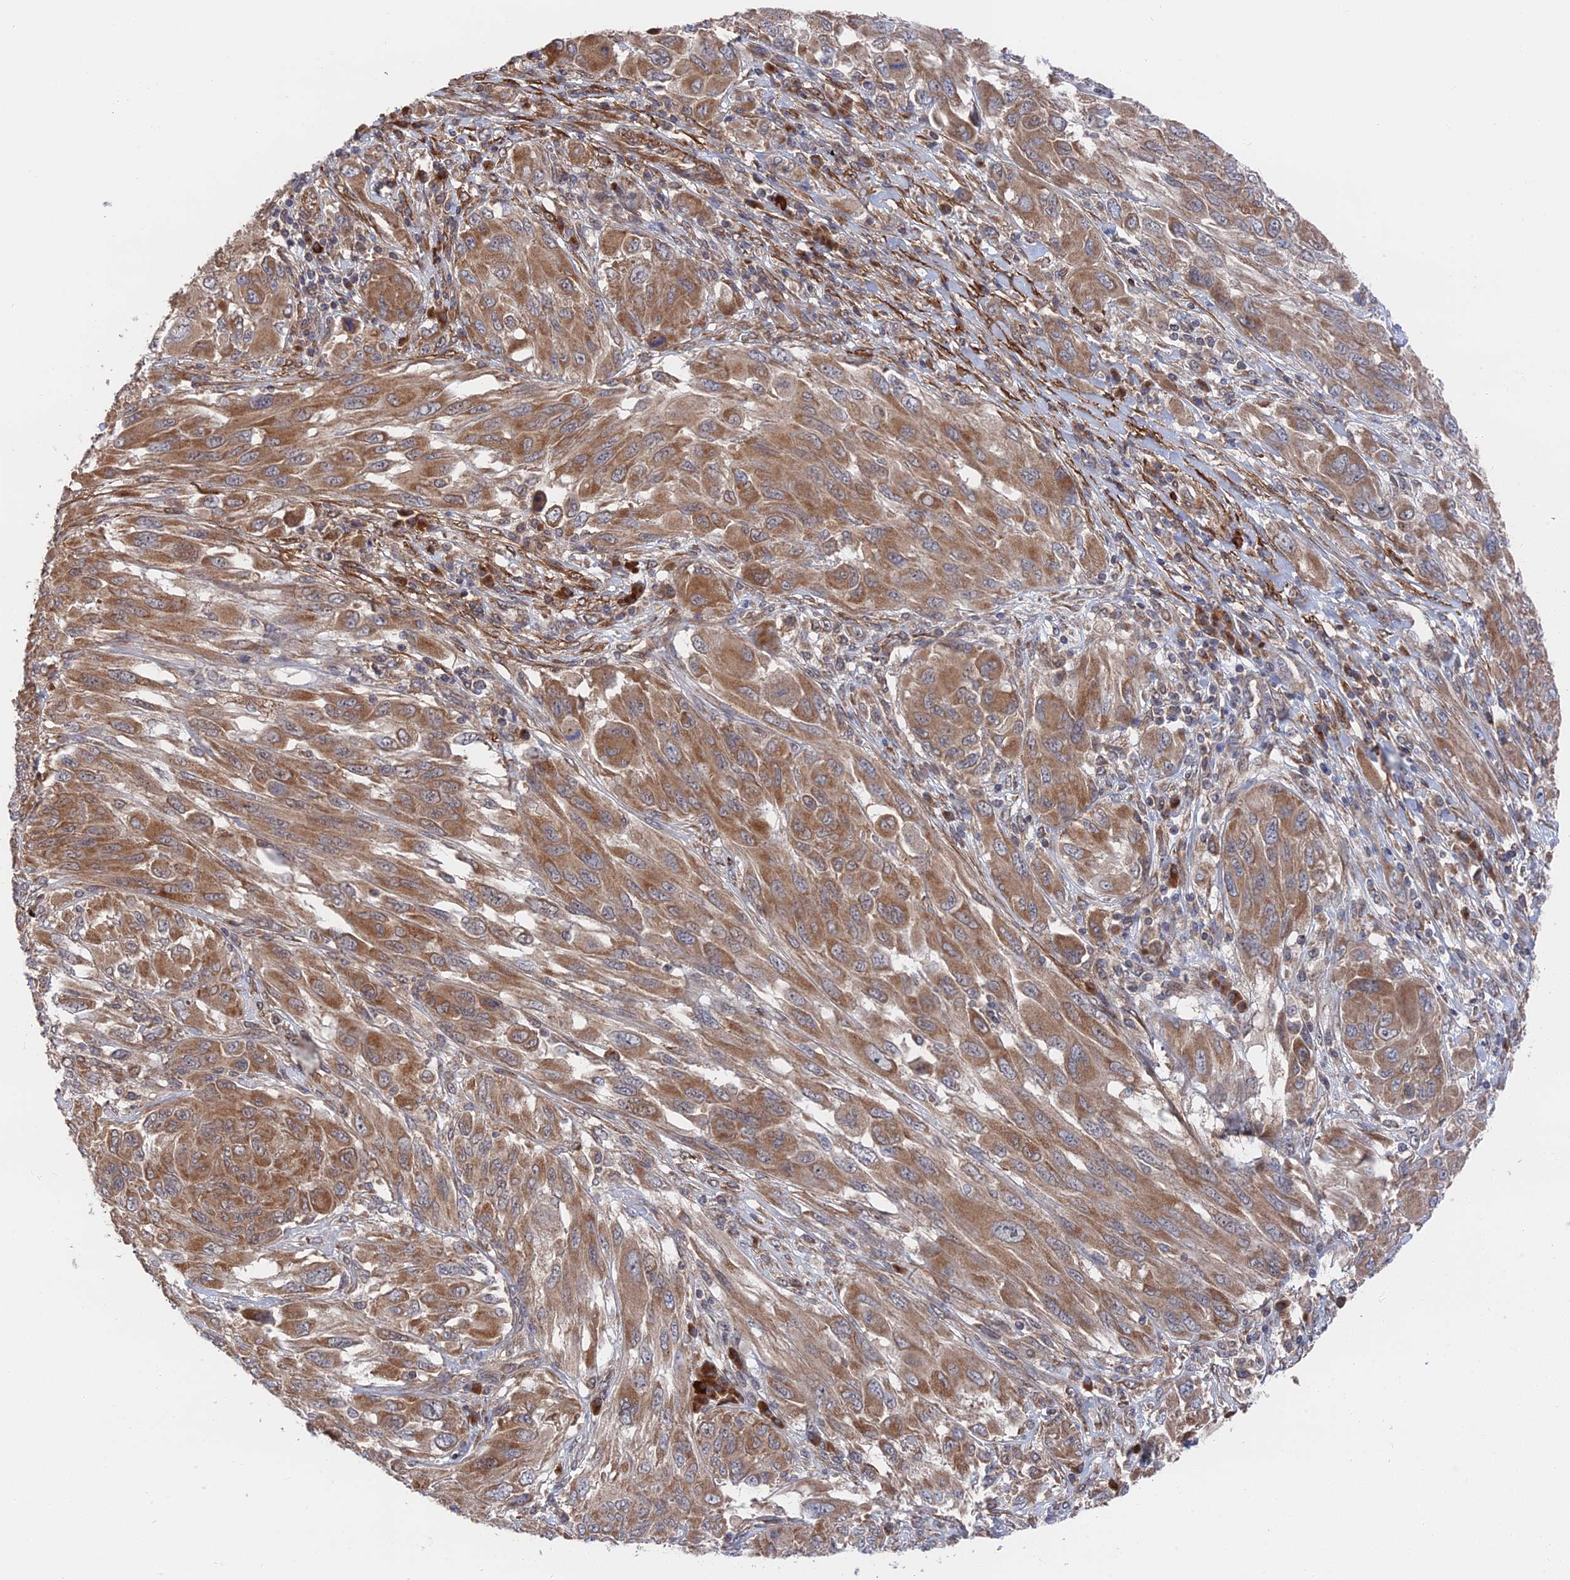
{"staining": {"intensity": "moderate", "quantity": ">75%", "location": "cytoplasmic/membranous"}, "tissue": "melanoma", "cell_type": "Tumor cells", "image_type": "cancer", "snomed": [{"axis": "morphology", "description": "Malignant melanoma, NOS"}, {"axis": "topography", "description": "Skin"}], "caption": "Malignant melanoma stained with a brown dye exhibits moderate cytoplasmic/membranous positive staining in approximately >75% of tumor cells.", "gene": "ZNF320", "patient": {"sex": "female", "age": 91}}